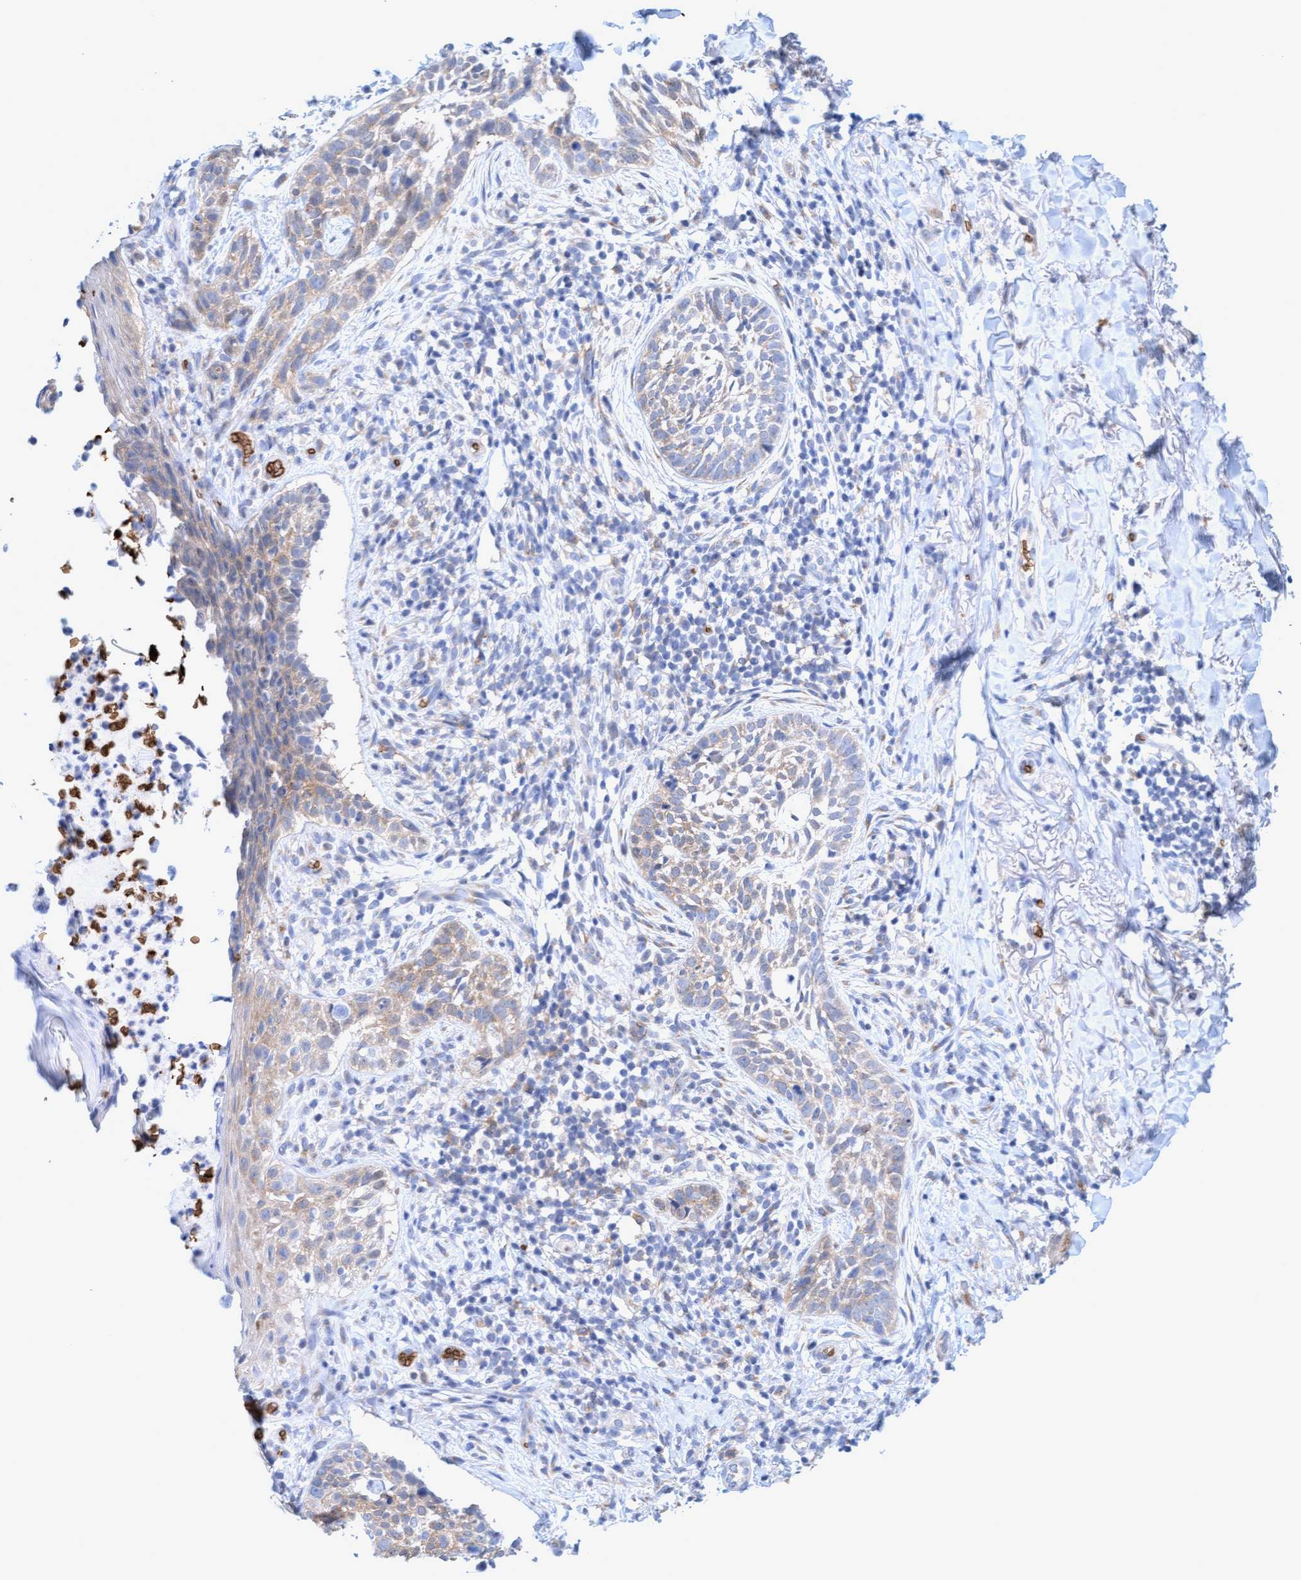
{"staining": {"intensity": "weak", "quantity": "<25%", "location": "cytoplasmic/membranous"}, "tissue": "skin cancer", "cell_type": "Tumor cells", "image_type": "cancer", "snomed": [{"axis": "morphology", "description": "Normal tissue, NOS"}, {"axis": "morphology", "description": "Basal cell carcinoma"}, {"axis": "topography", "description": "Skin"}], "caption": "Immunohistochemical staining of human skin basal cell carcinoma exhibits no significant staining in tumor cells. (DAB (3,3'-diaminobenzidine) immunohistochemistry, high magnification).", "gene": "SPEM2", "patient": {"sex": "male", "age": 67}}